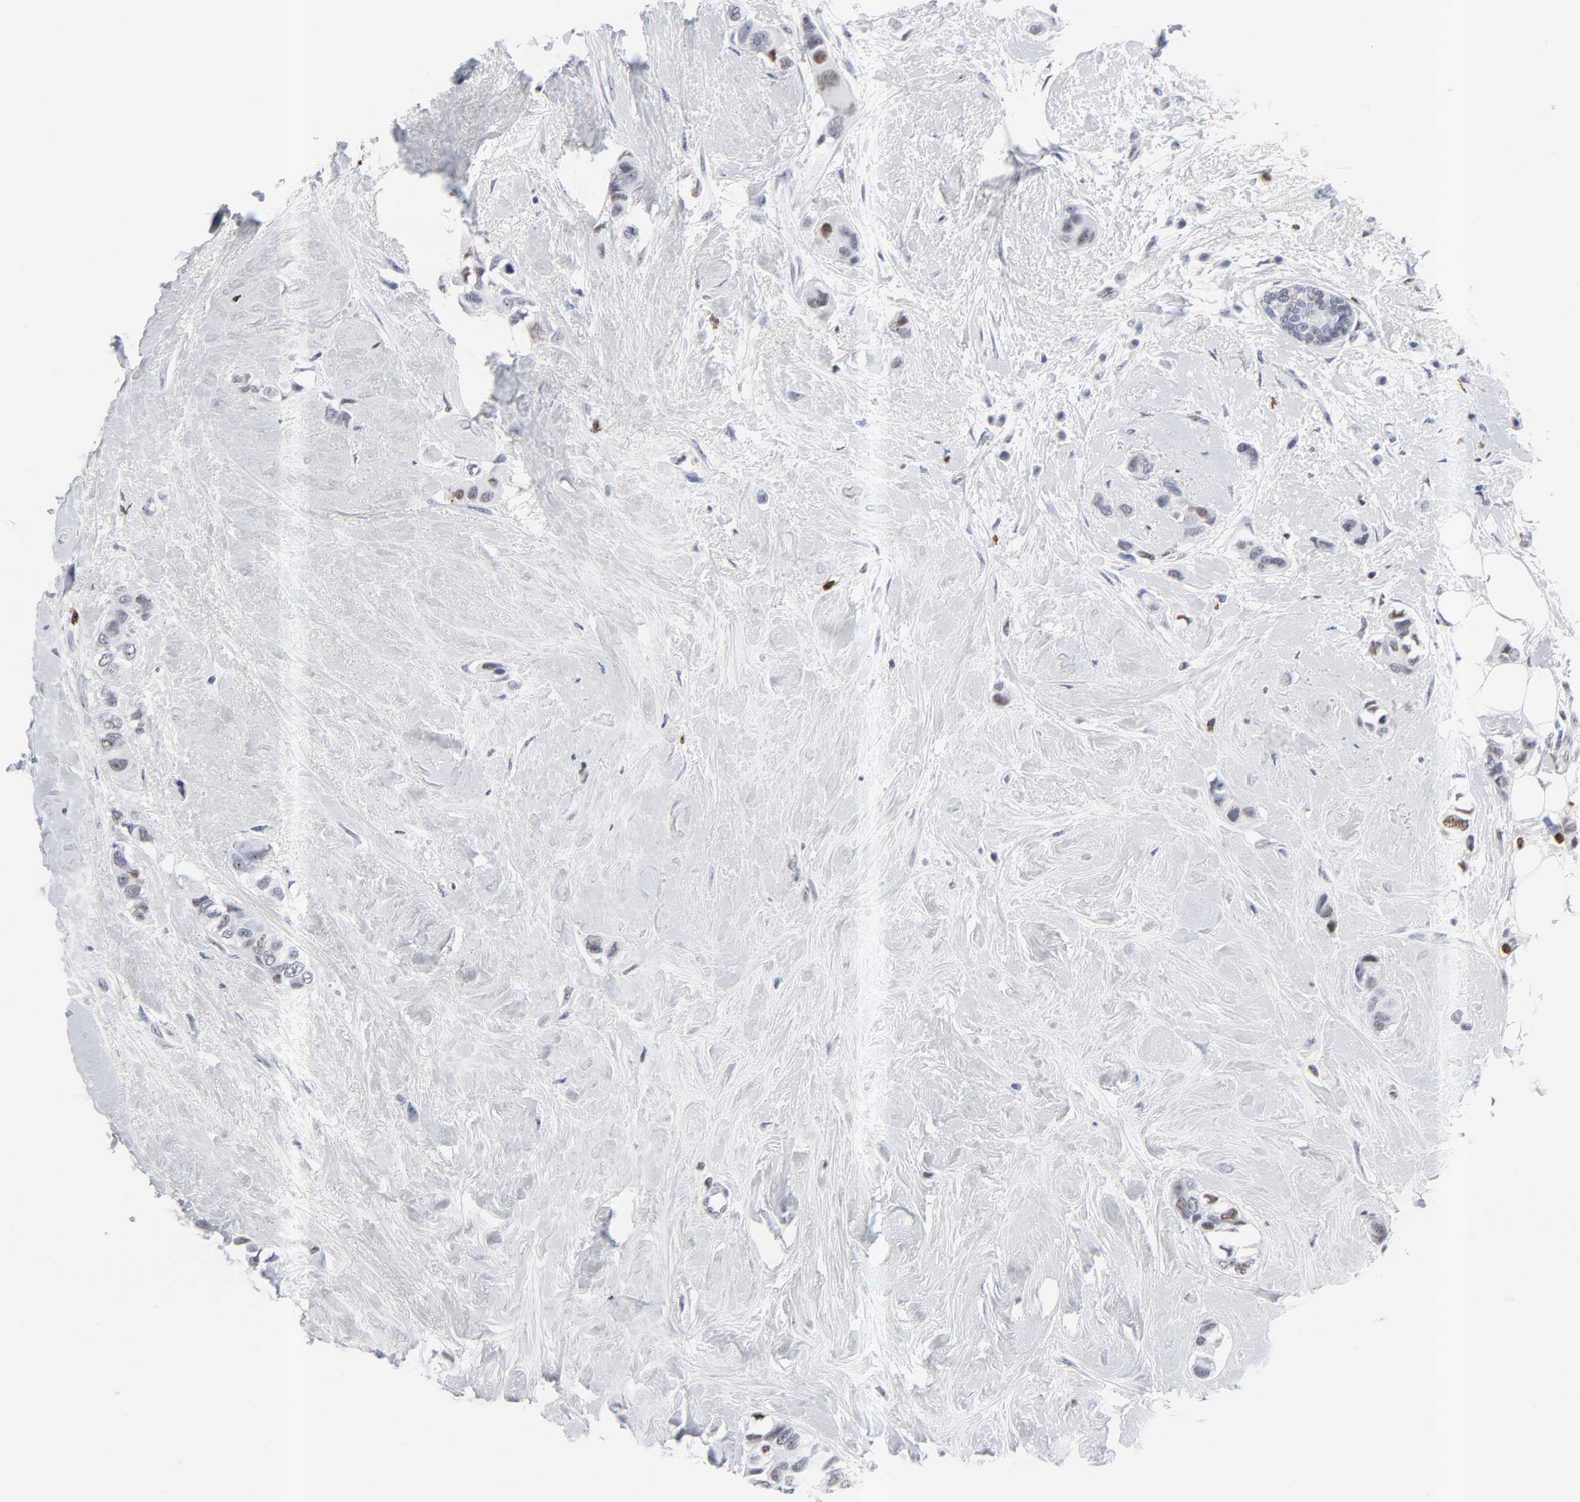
{"staining": {"intensity": "weak", "quantity": "25%-75%", "location": "nuclear"}, "tissue": "breast cancer", "cell_type": "Tumor cells", "image_type": "cancer", "snomed": [{"axis": "morphology", "description": "Duct carcinoma"}, {"axis": "topography", "description": "Breast"}], "caption": "High-power microscopy captured an IHC micrograph of breast intraductal carcinoma, revealing weak nuclear positivity in about 25%-75% of tumor cells. (Brightfield microscopy of DAB IHC at high magnification).", "gene": "CD2", "patient": {"sex": "female", "age": 51}}